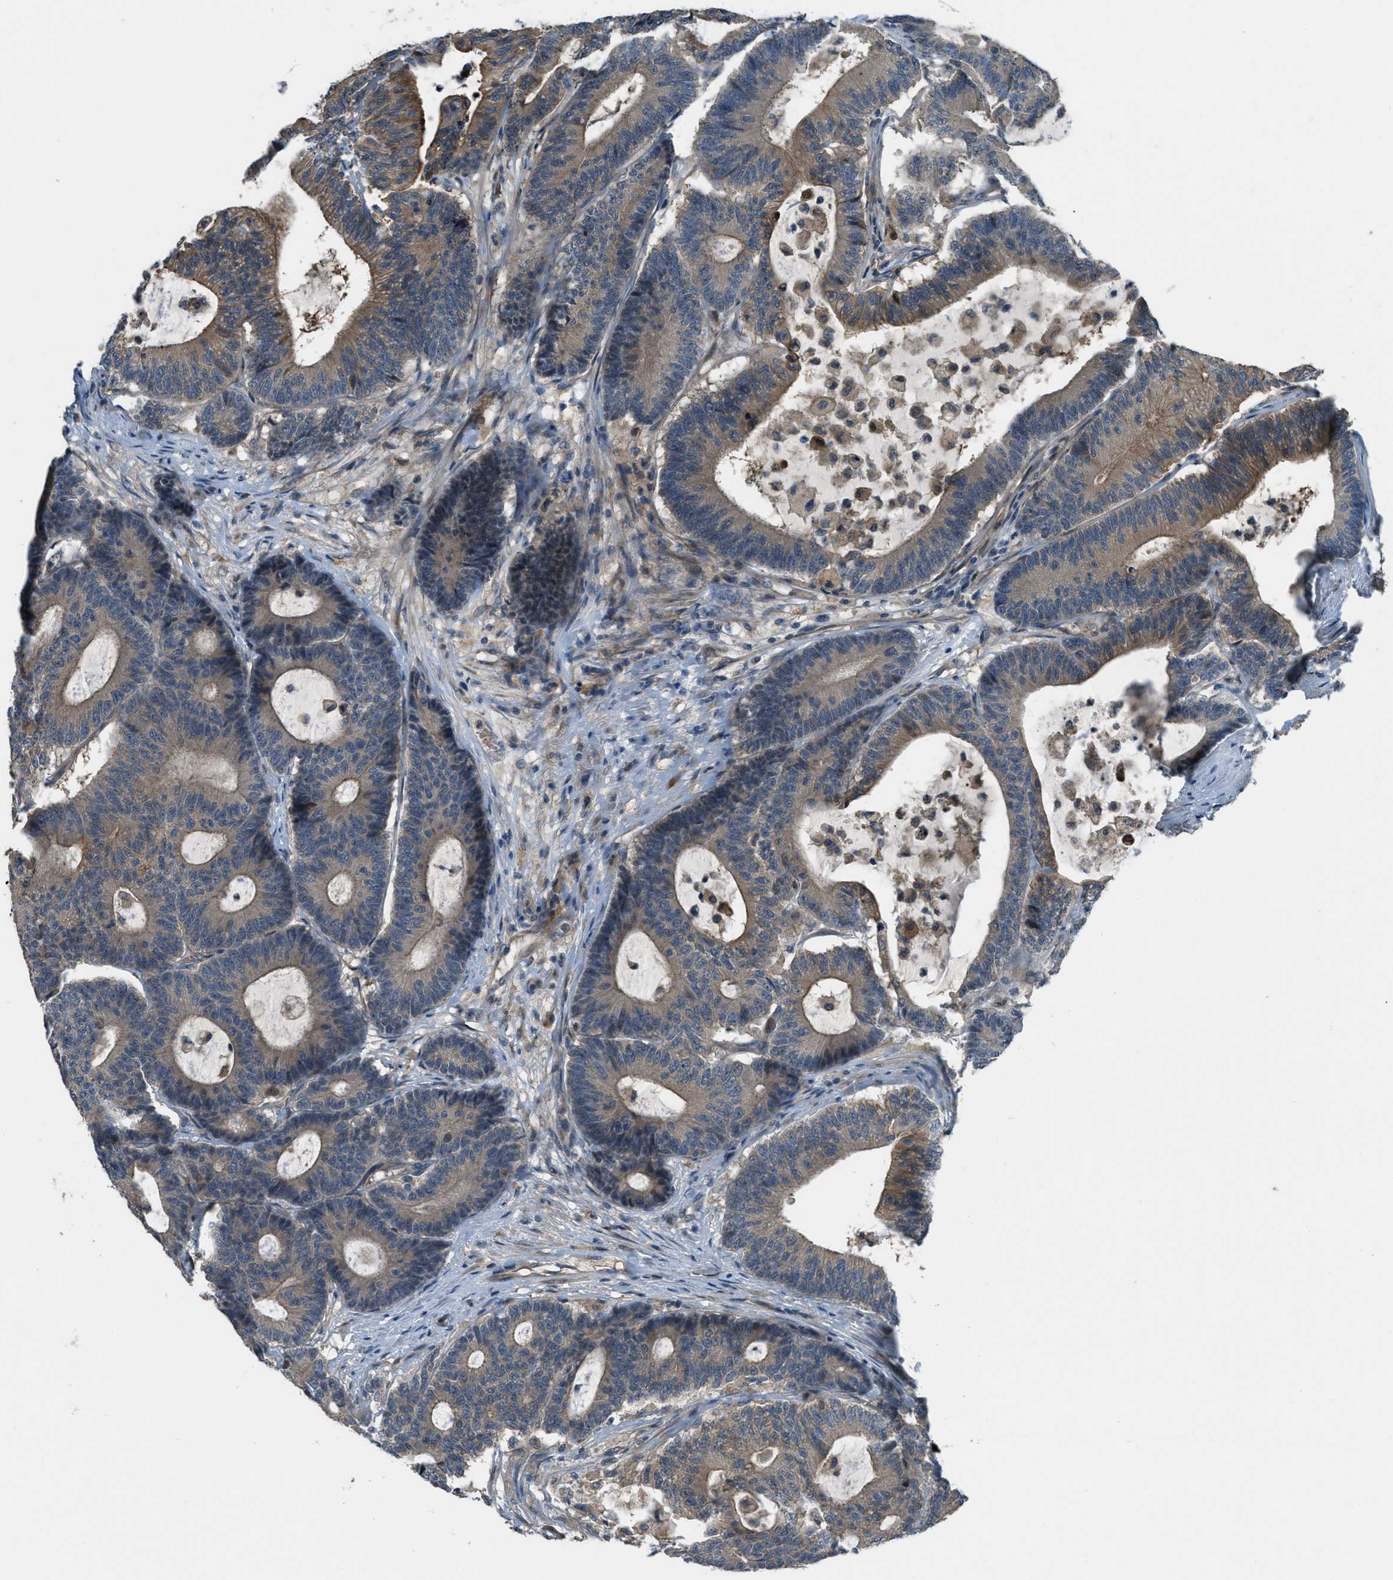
{"staining": {"intensity": "moderate", "quantity": ">75%", "location": "cytoplasmic/membranous"}, "tissue": "colorectal cancer", "cell_type": "Tumor cells", "image_type": "cancer", "snomed": [{"axis": "morphology", "description": "Adenocarcinoma, NOS"}, {"axis": "topography", "description": "Colon"}], "caption": "DAB (3,3'-diaminobenzidine) immunohistochemical staining of adenocarcinoma (colorectal) reveals moderate cytoplasmic/membranous protein expression in approximately >75% of tumor cells.", "gene": "ADCY6", "patient": {"sex": "female", "age": 84}}